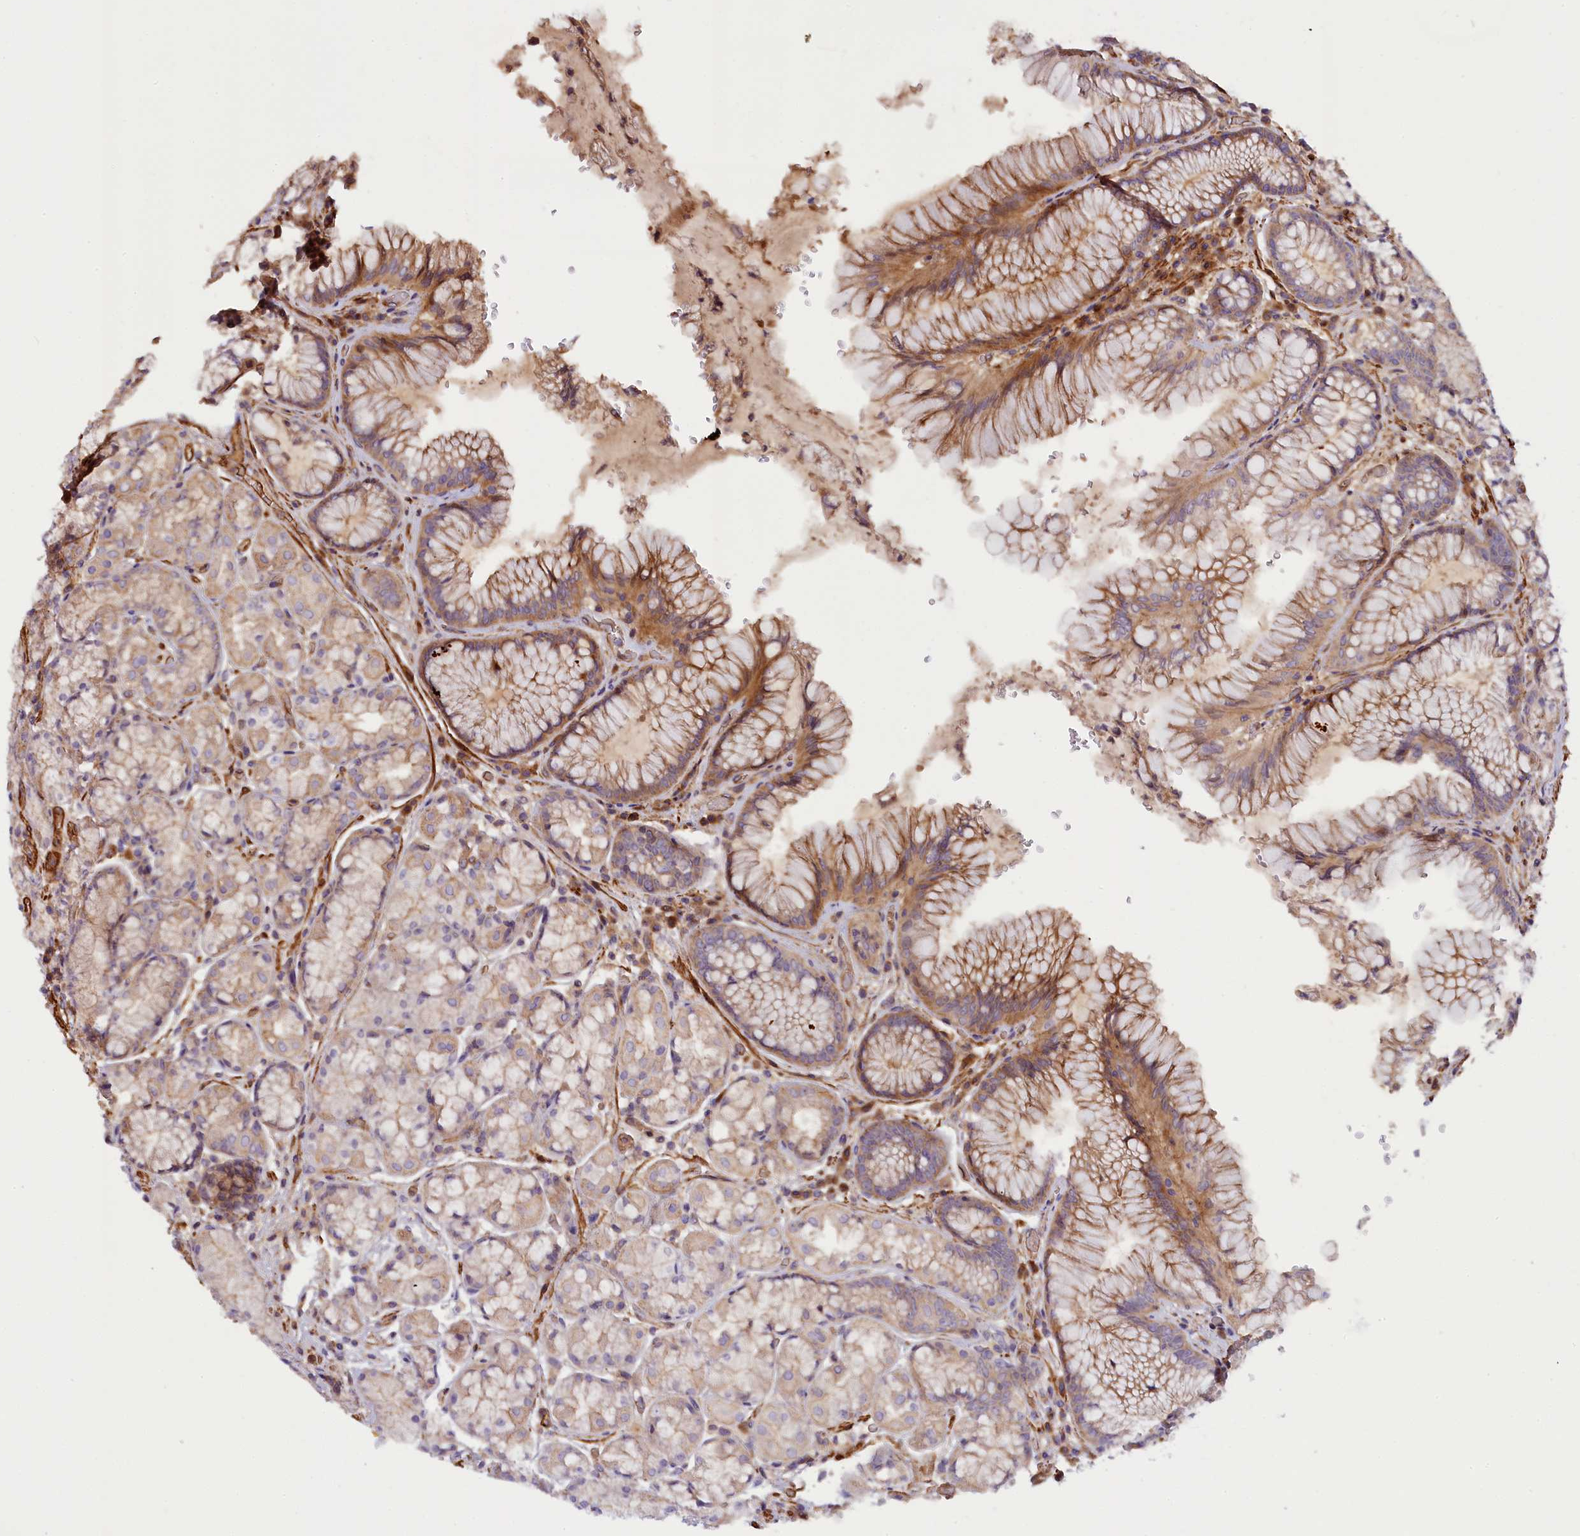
{"staining": {"intensity": "moderate", "quantity": "25%-75%", "location": "cytoplasmic/membranous"}, "tissue": "stomach", "cell_type": "Glandular cells", "image_type": "normal", "snomed": [{"axis": "morphology", "description": "Normal tissue, NOS"}, {"axis": "topography", "description": "Stomach"}], "caption": "The image exhibits immunohistochemical staining of benign stomach. There is moderate cytoplasmic/membranous positivity is identified in about 25%-75% of glandular cells.", "gene": "FUZ", "patient": {"sex": "male", "age": 63}}